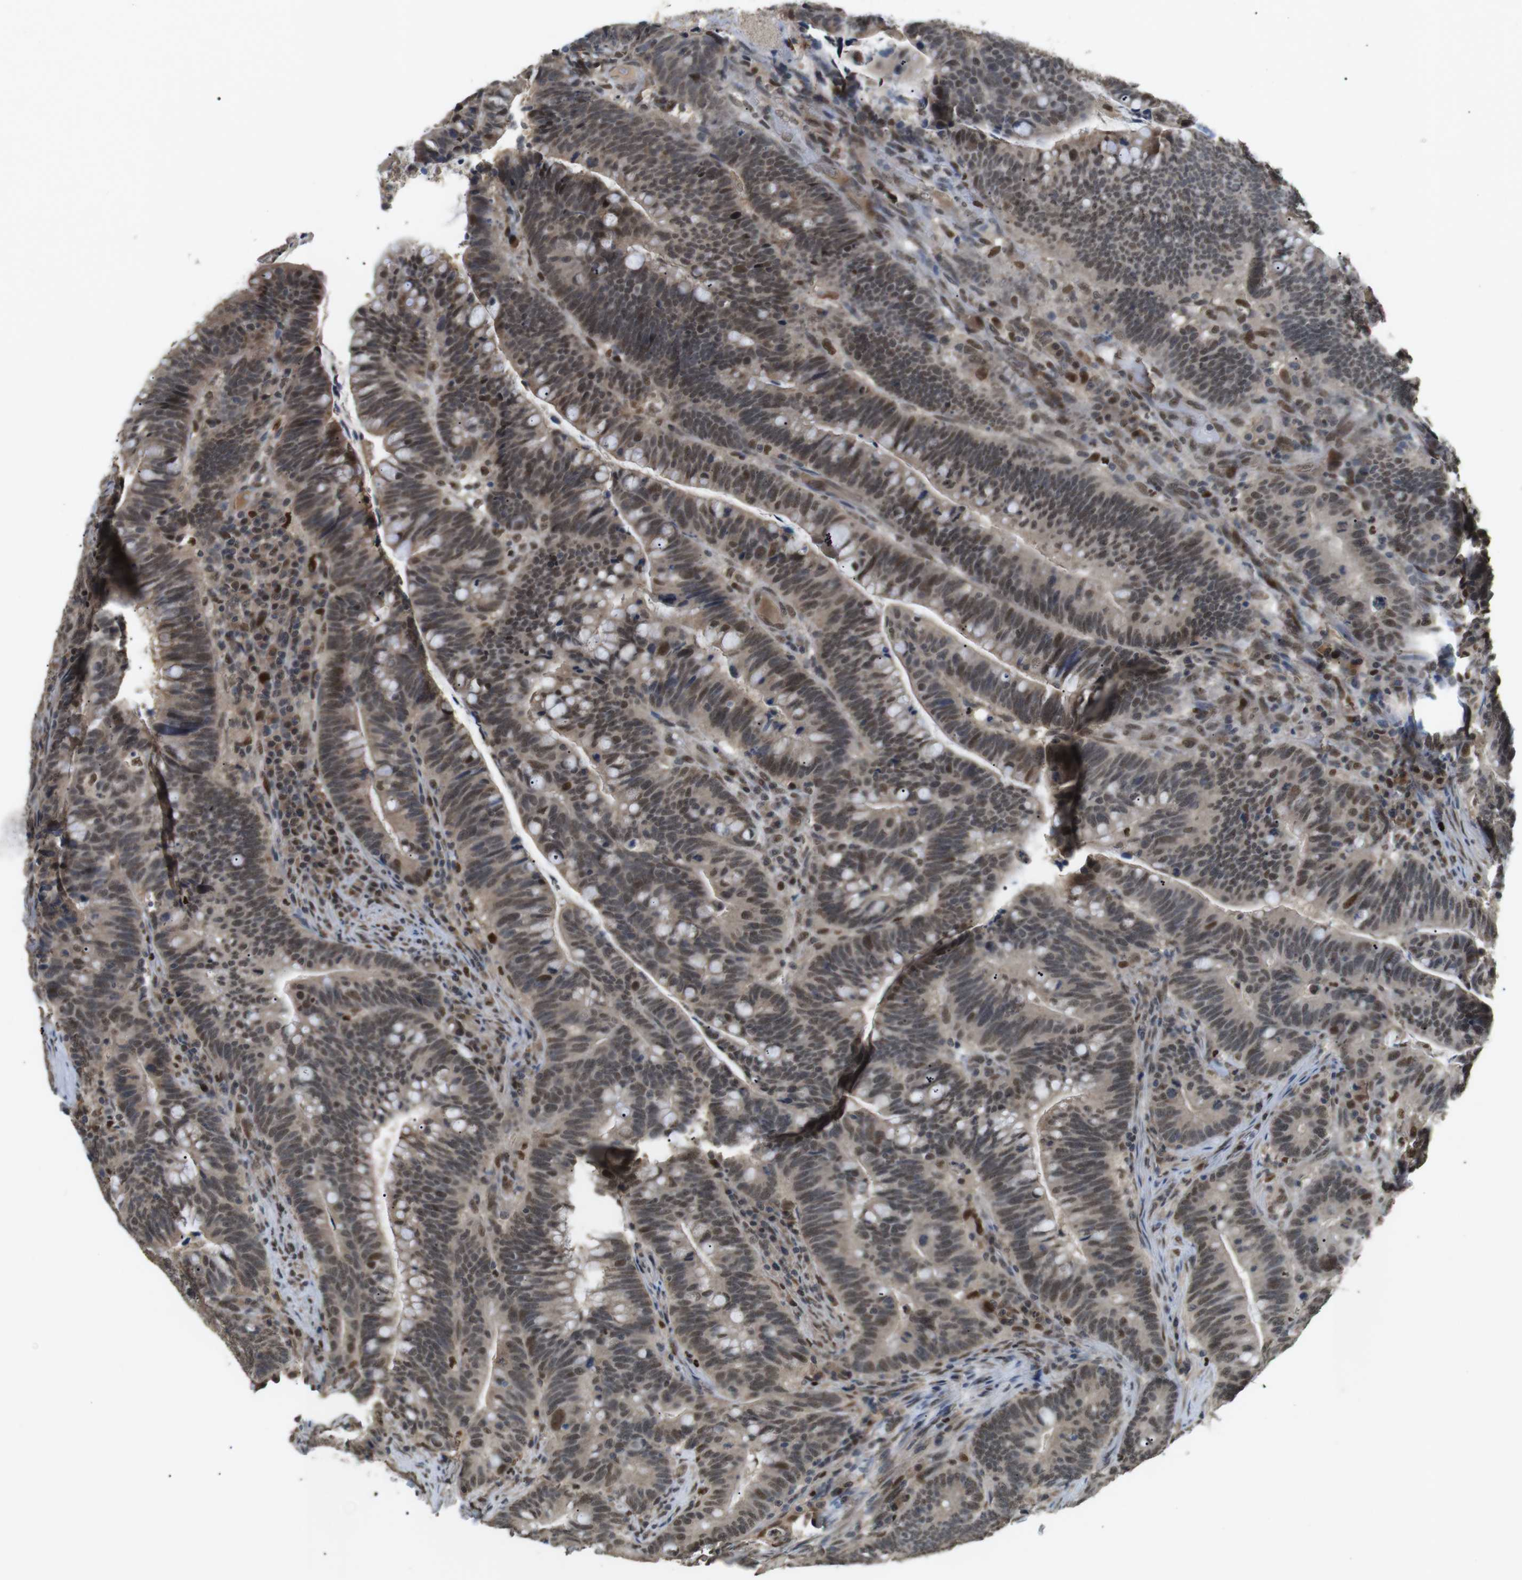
{"staining": {"intensity": "moderate", "quantity": ">75%", "location": "nuclear"}, "tissue": "colorectal cancer", "cell_type": "Tumor cells", "image_type": "cancer", "snomed": [{"axis": "morphology", "description": "Normal tissue, NOS"}, {"axis": "morphology", "description": "Adenocarcinoma, NOS"}, {"axis": "topography", "description": "Colon"}], "caption": "Colorectal adenocarcinoma was stained to show a protein in brown. There is medium levels of moderate nuclear staining in about >75% of tumor cells. (DAB = brown stain, brightfield microscopy at high magnification).", "gene": "ORAI3", "patient": {"sex": "female", "age": 66}}